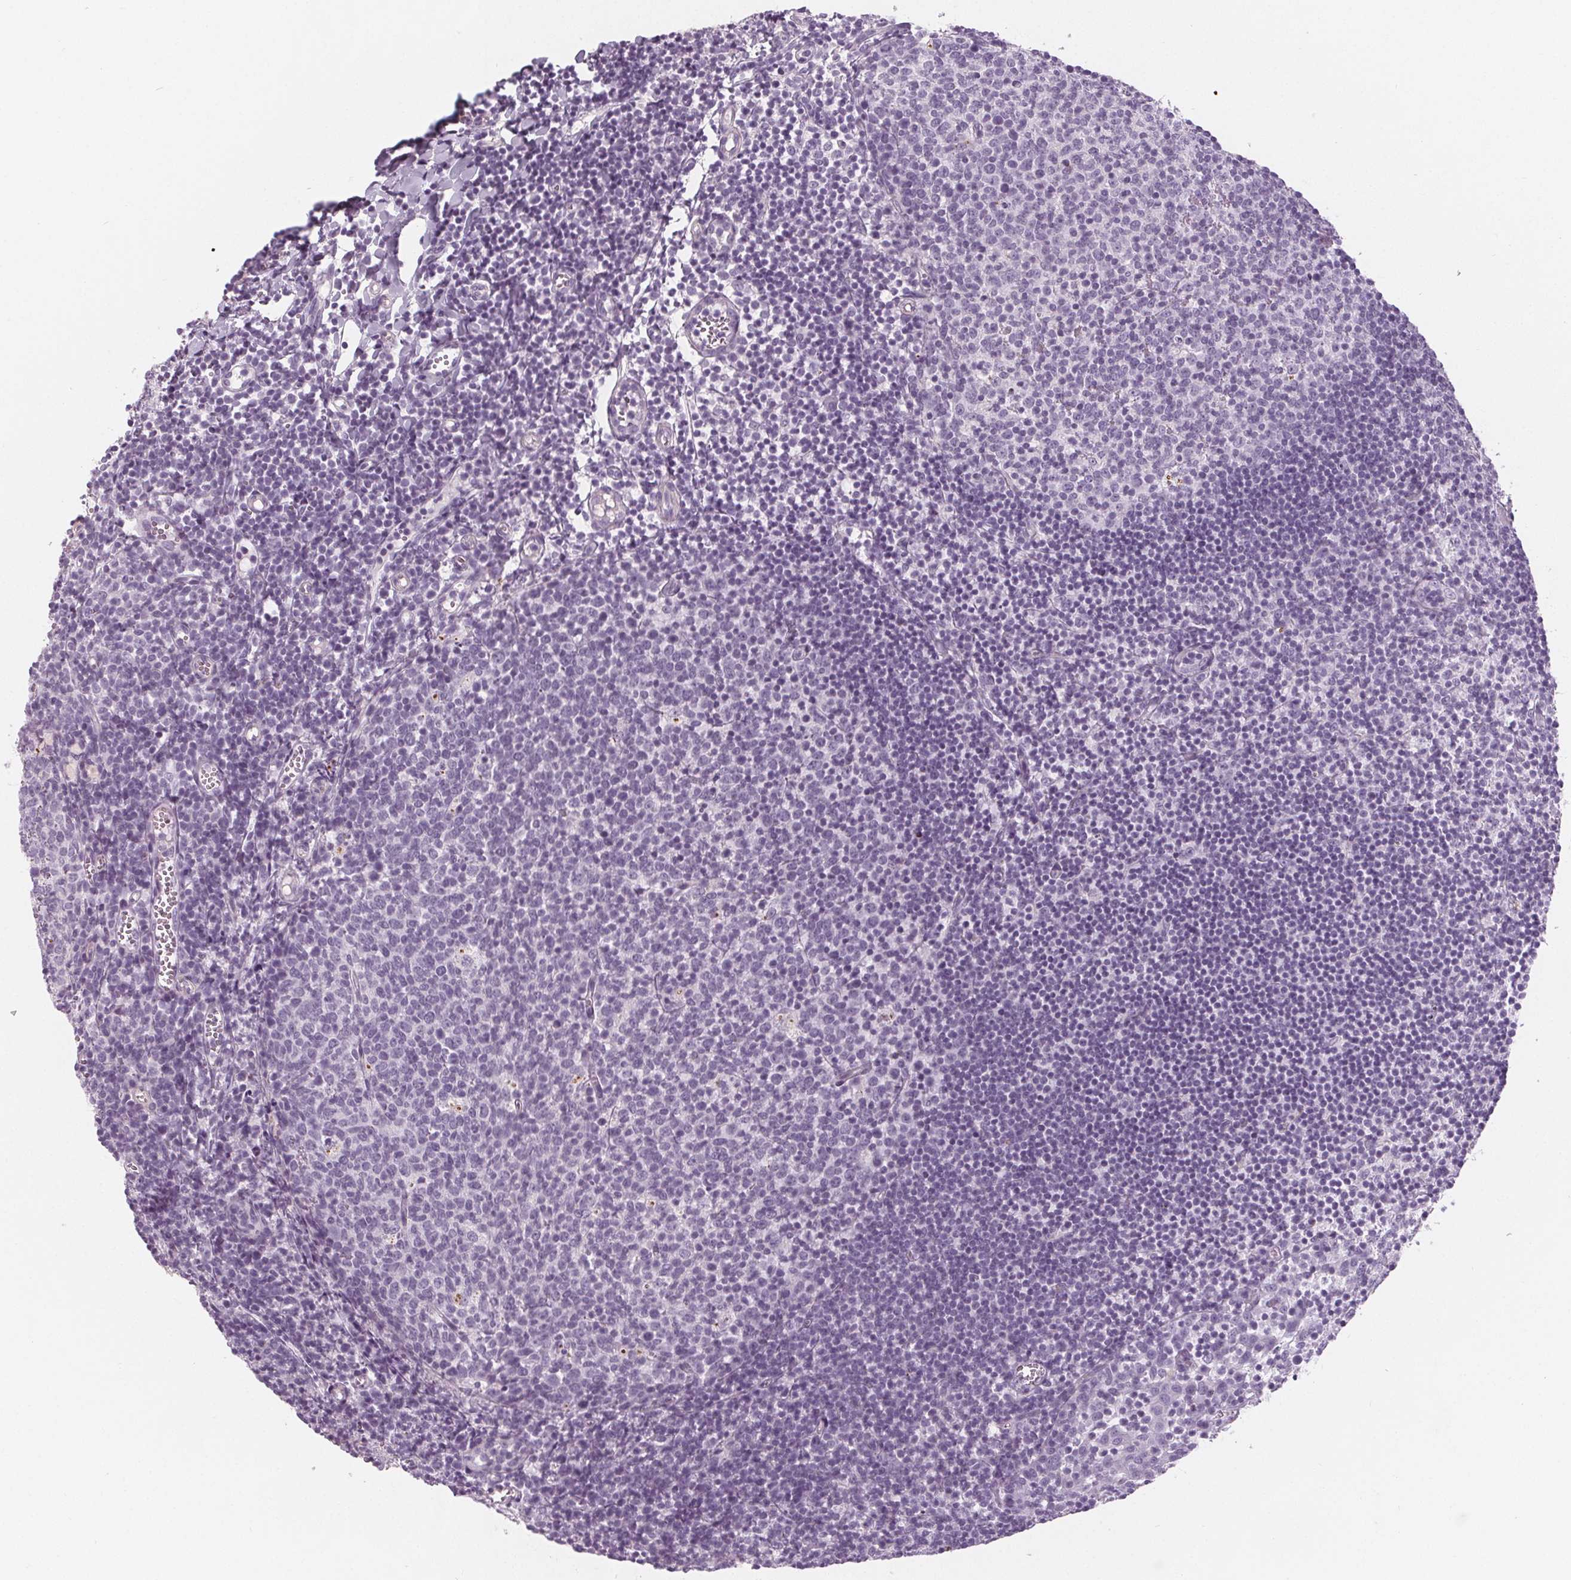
{"staining": {"intensity": "negative", "quantity": "none", "location": "none"}, "tissue": "lymph node", "cell_type": "Germinal center cells", "image_type": "normal", "snomed": [{"axis": "morphology", "description": "Normal tissue, NOS"}, {"axis": "topography", "description": "Lymph node"}], "caption": "Immunohistochemistry (IHC) photomicrograph of normal lymph node: lymph node stained with DAB shows no significant protein expression in germinal center cells.", "gene": "SLC5A12", "patient": {"sex": "female", "age": 21}}